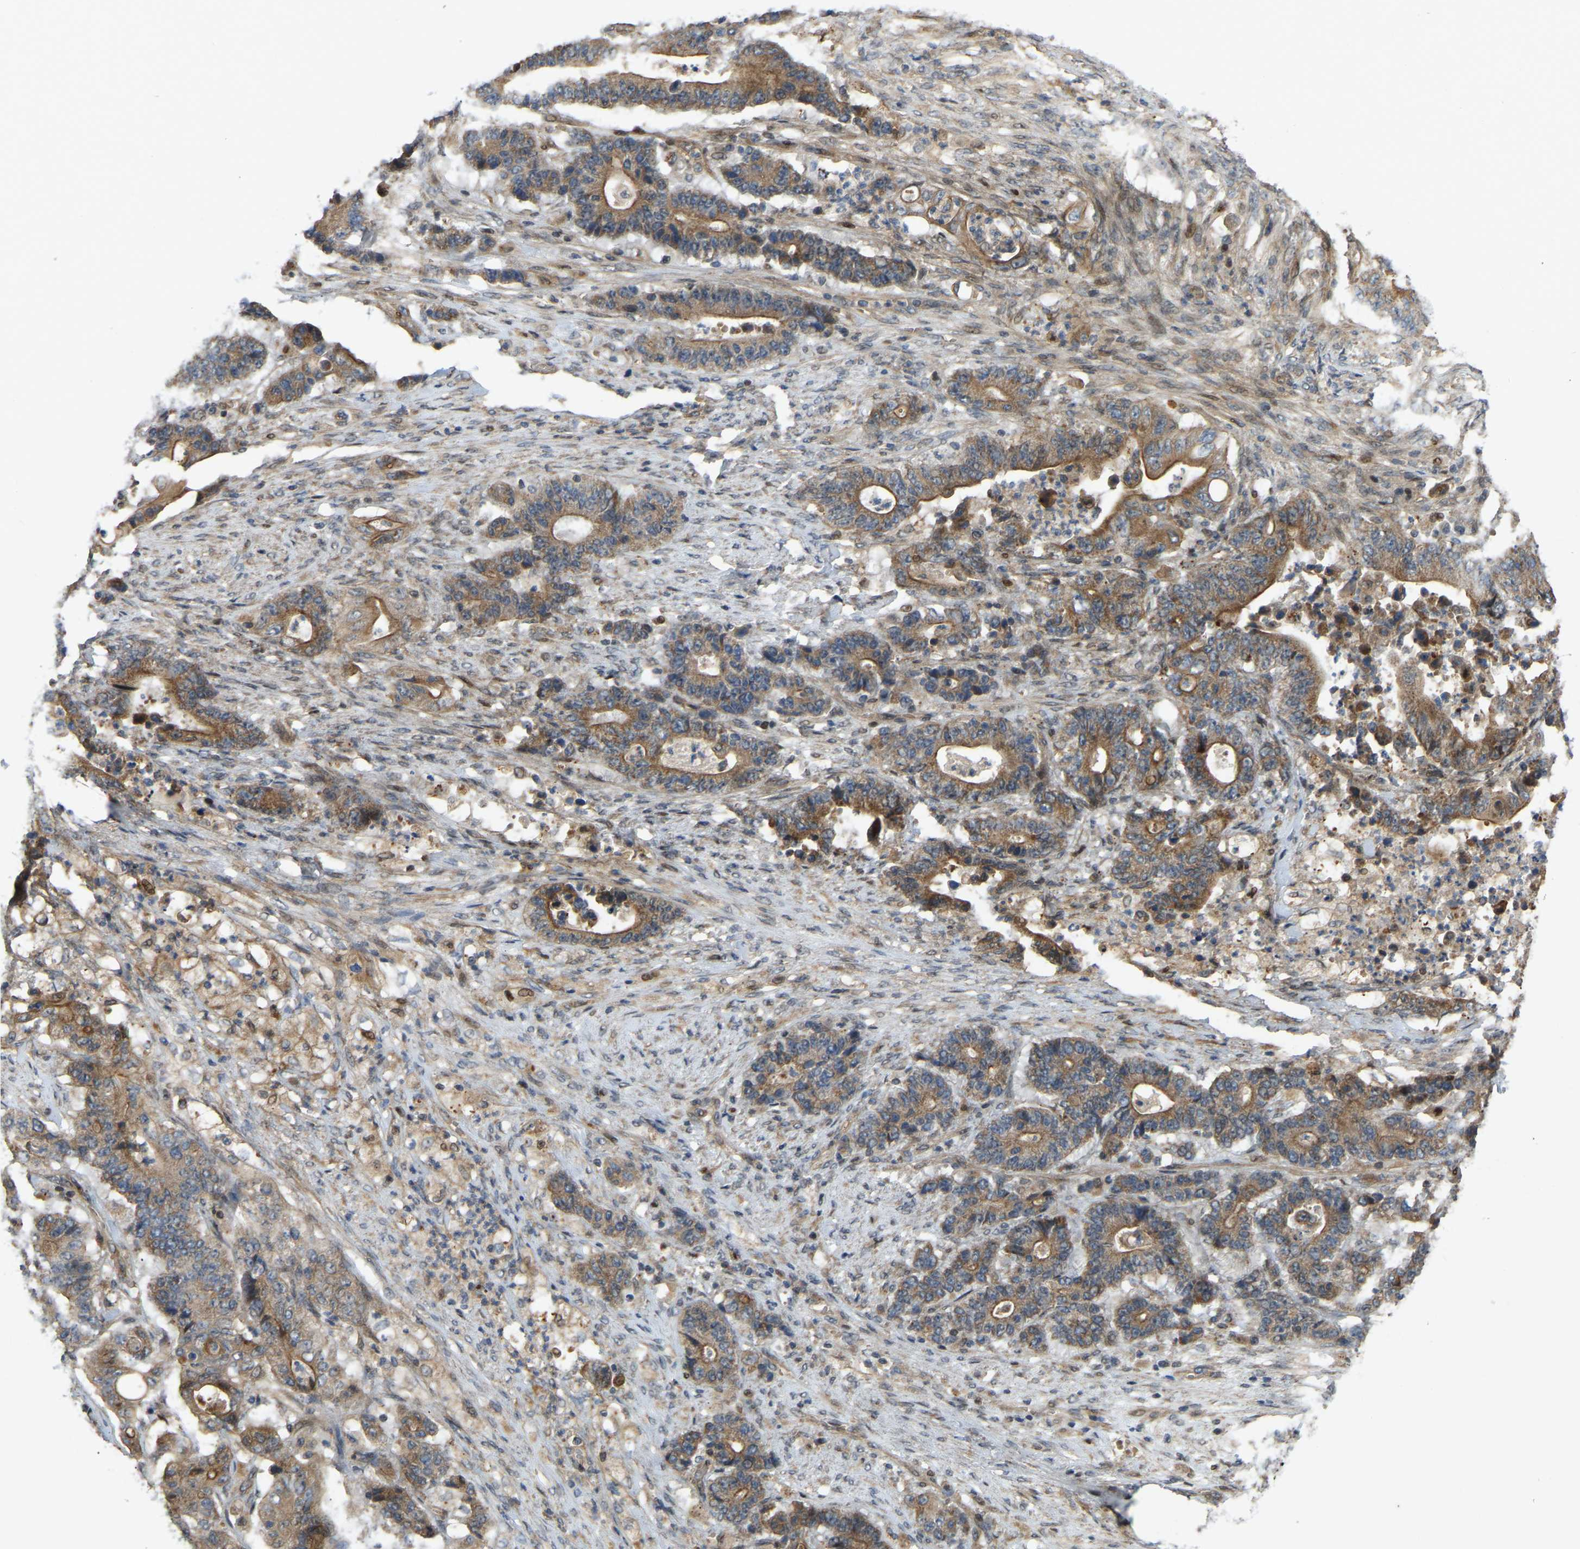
{"staining": {"intensity": "moderate", "quantity": ">75%", "location": "cytoplasmic/membranous"}, "tissue": "stomach cancer", "cell_type": "Tumor cells", "image_type": "cancer", "snomed": [{"axis": "morphology", "description": "Adenocarcinoma, NOS"}, {"axis": "topography", "description": "Stomach"}], "caption": "This is a photomicrograph of IHC staining of stomach cancer, which shows moderate positivity in the cytoplasmic/membranous of tumor cells.", "gene": "C21orf91", "patient": {"sex": "female", "age": 73}}